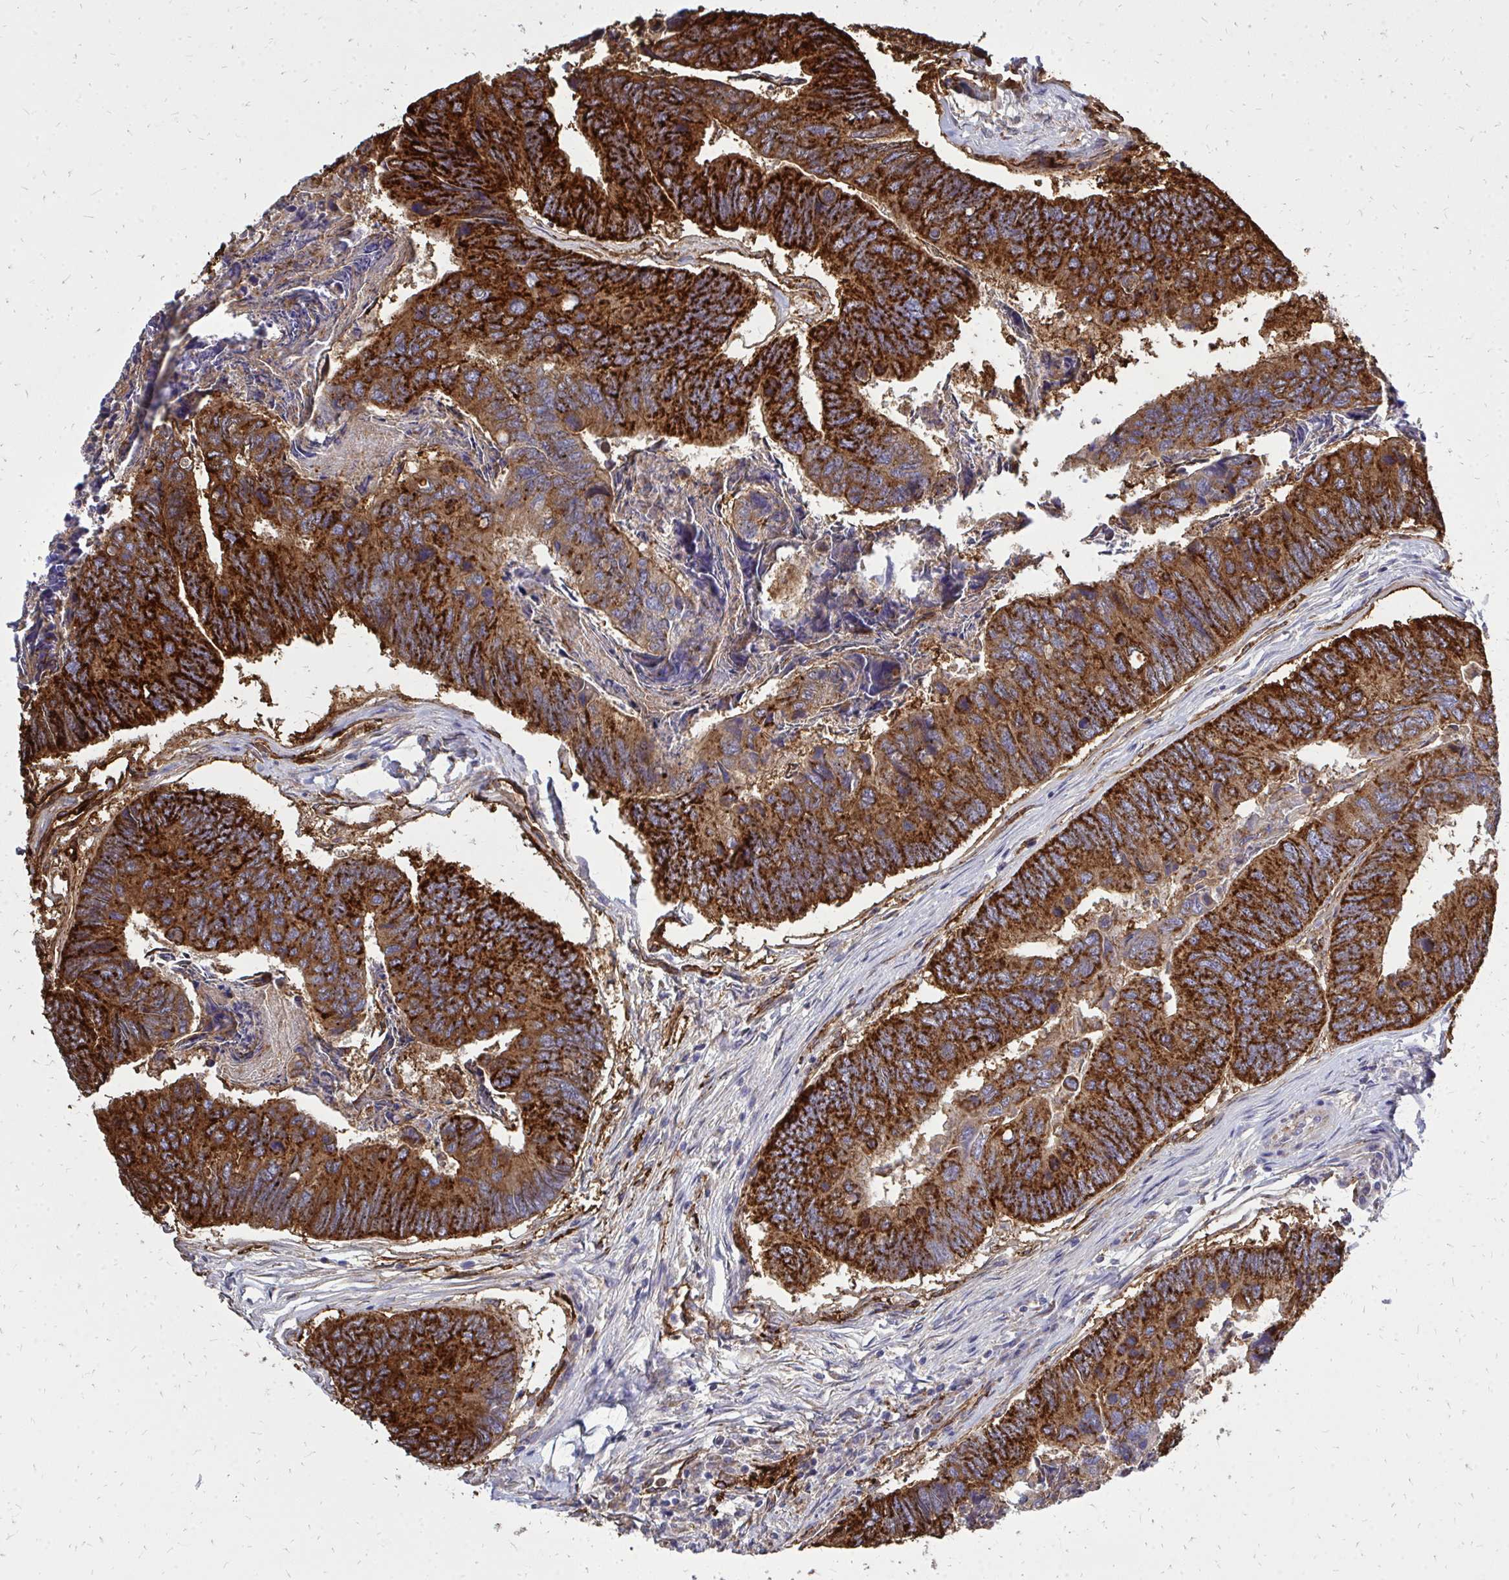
{"staining": {"intensity": "strong", "quantity": "25%-75%", "location": "cytoplasmic/membranous"}, "tissue": "colorectal cancer", "cell_type": "Tumor cells", "image_type": "cancer", "snomed": [{"axis": "morphology", "description": "Adenocarcinoma, NOS"}, {"axis": "topography", "description": "Colon"}], "caption": "Immunohistochemical staining of adenocarcinoma (colorectal) displays high levels of strong cytoplasmic/membranous expression in approximately 25%-75% of tumor cells.", "gene": "MARCKSL1", "patient": {"sex": "female", "age": 67}}